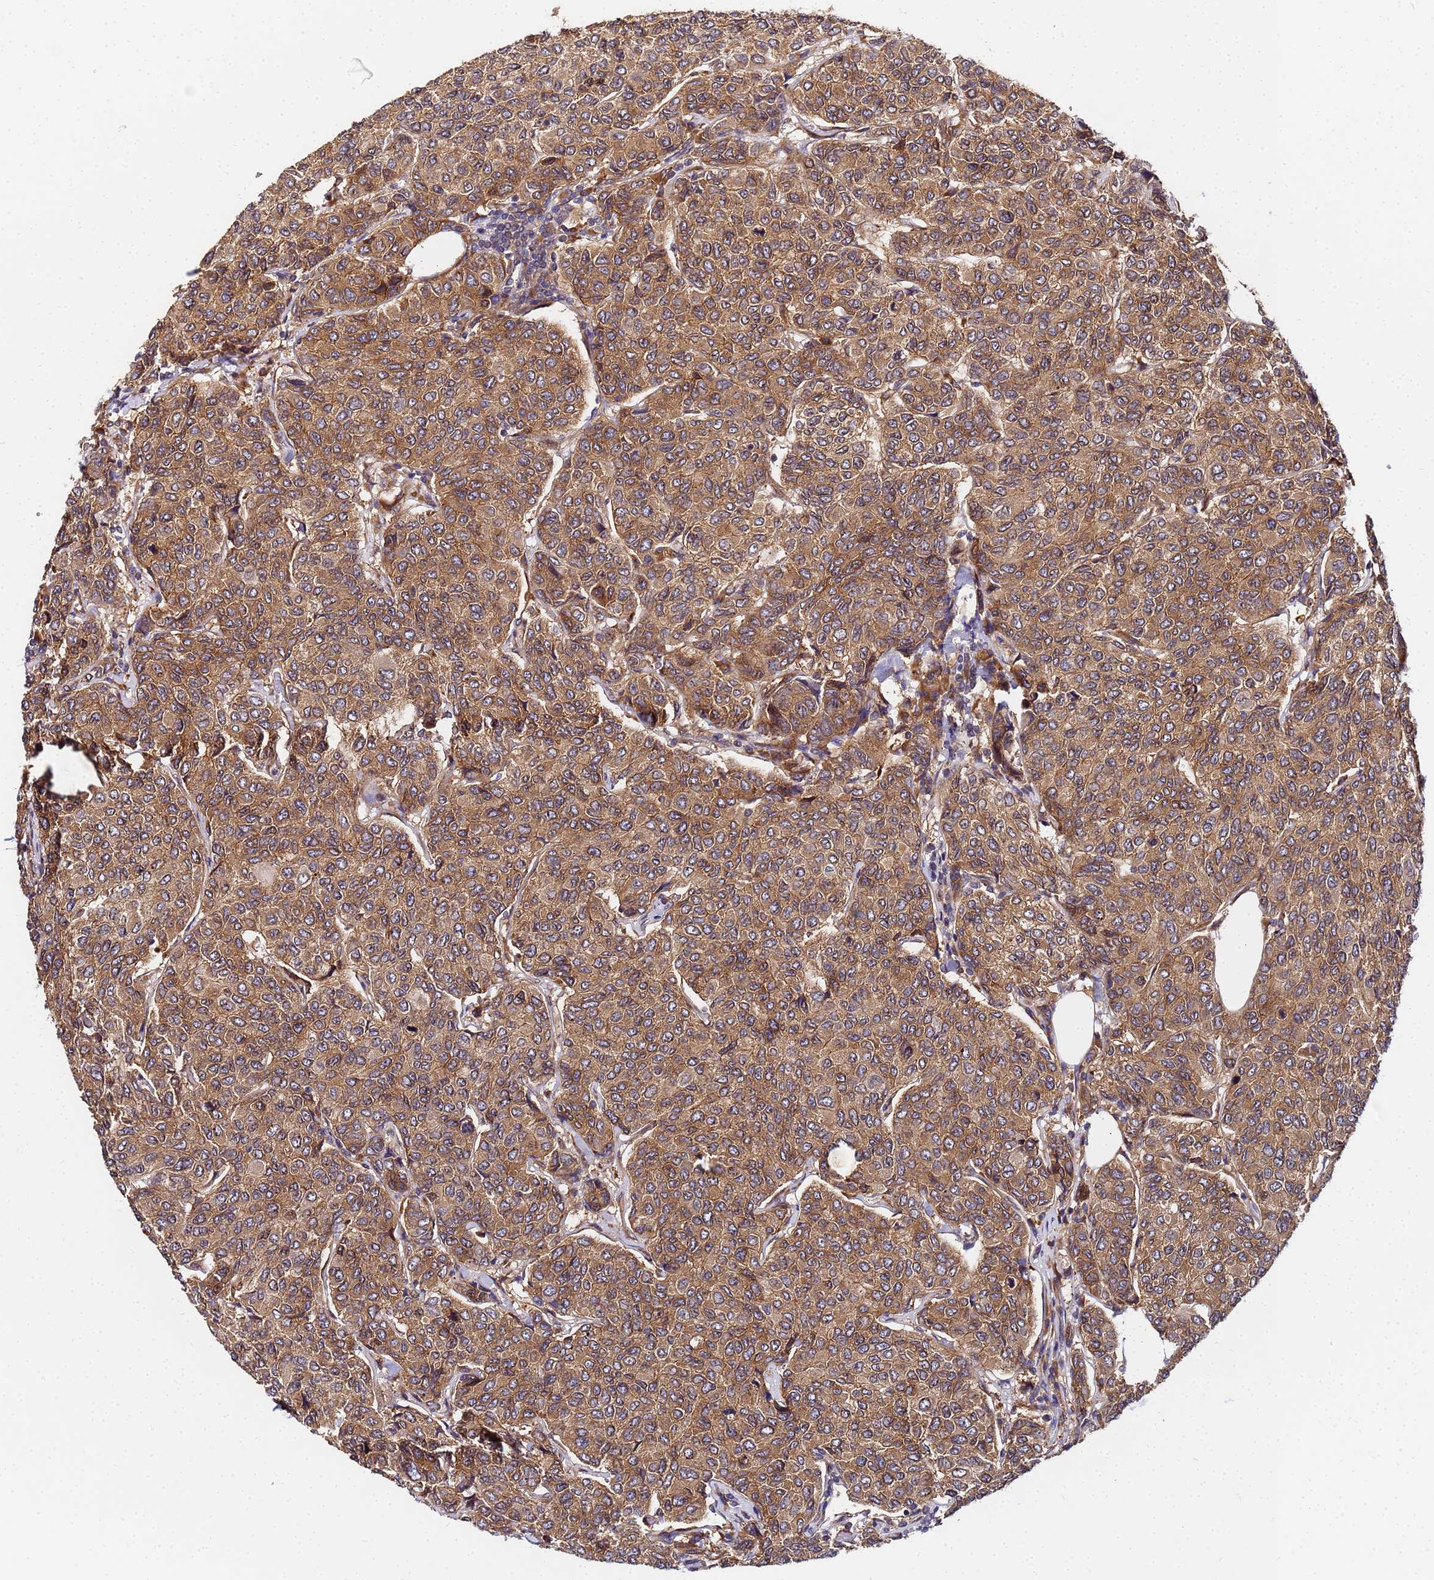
{"staining": {"intensity": "moderate", "quantity": ">75%", "location": "cytoplasmic/membranous"}, "tissue": "breast cancer", "cell_type": "Tumor cells", "image_type": "cancer", "snomed": [{"axis": "morphology", "description": "Duct carcinoma"}, {"axis": "topography", "description": "Breast"}], "caption": "A high-resolution image shows immunohistochemistry staining of breast cancer (intraductal carcinoma), which demonstrates moderate cytoplasmic/membranous expression in about >75% of tumor cells.", "gene": "UNC93B1", "patient": {"sex": "female", "age": 55}}